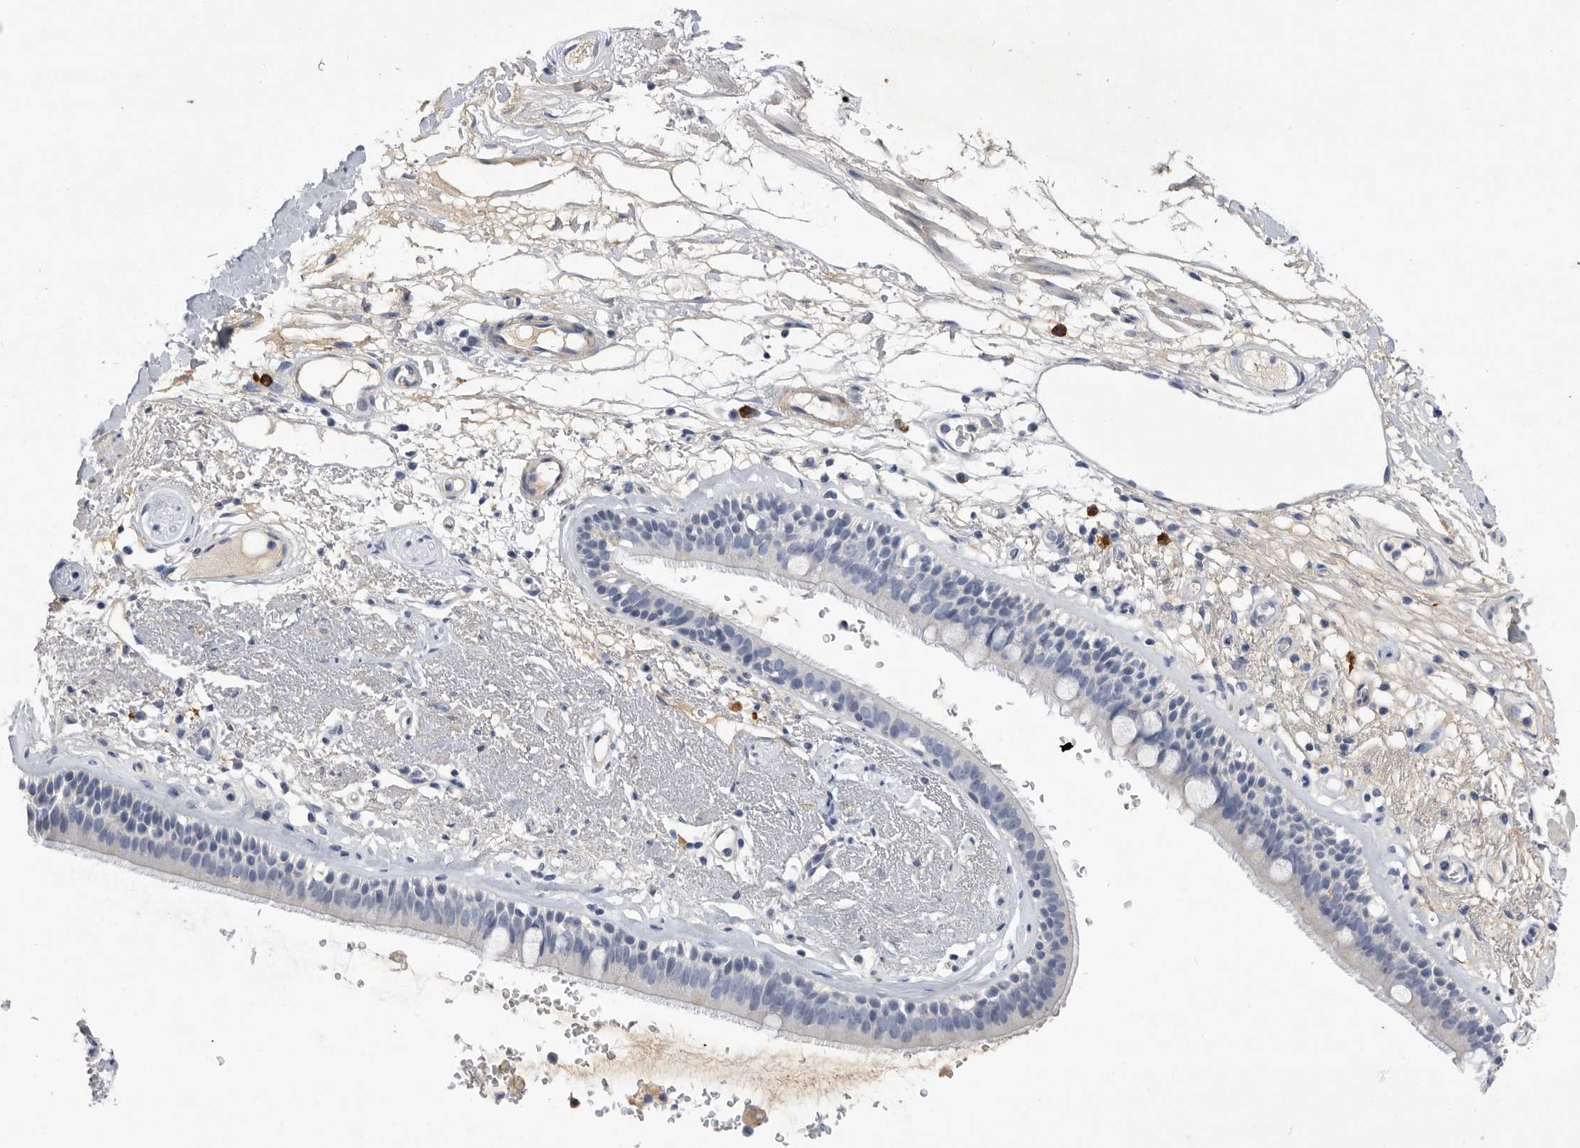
{"staining": {"intensity": "negative", "quantity": "none", "location": "none"}, "tissue": "adipose tissue", "cell_type": "Adipocytes", "image_type": "normal", "snomed": [{"axis": "morphology", "description": "Normal tissue, NOS"}, {"axis": "topography", "description": "Cartilage tissue"}], "caption": "Immunohistochemistry photomicrograph of unremarkable adipose tissue stained for a protein (brown), which demonstrates no staining in adipocytes.", "gene": "BTBD6", "patient": {"sex": "female", "age": 63}}